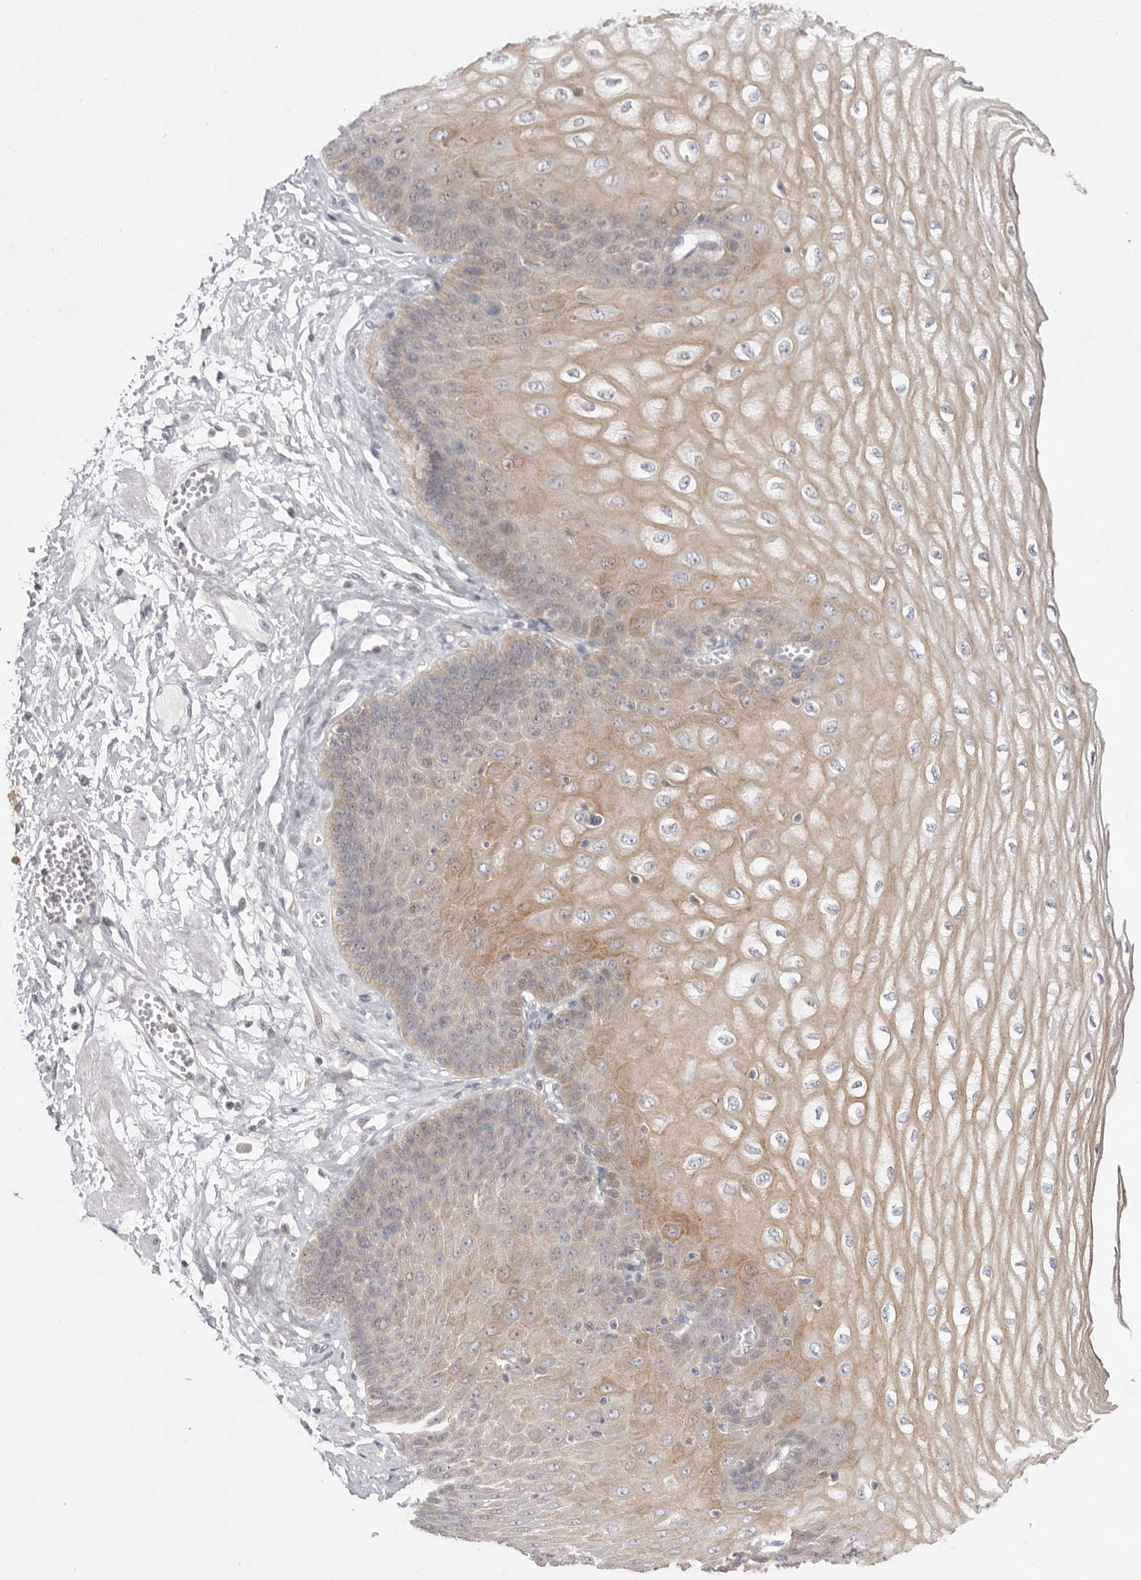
{"staining": {"intensity": "moderate", "quantity": "25%-75%", "location": "cytoplasmic/membranous"}, "tissue": "esophagus", "cell_type": "Squamous epithelial cells", "image_type": "normal", "snomed": [{"axis": "morphology", "description": "Normal tissue, NOS"}, {"axis": "topography", "description": "Esophagus"}], "caption": "Immunohistochemistry (IHC) (DAB) staining of unremarkable esophagus shows moderate cytoplasmic/membranous protein expression in about 25%-75% of squamous epithelial cells. The staining was performed using DAB to visualize the protein expression in brown, while the nuclei were stained in blue with hematoxylin (Magnification: 20x).", "gene": "USH1C", "patient": {"sex": "male", "age": 60}}